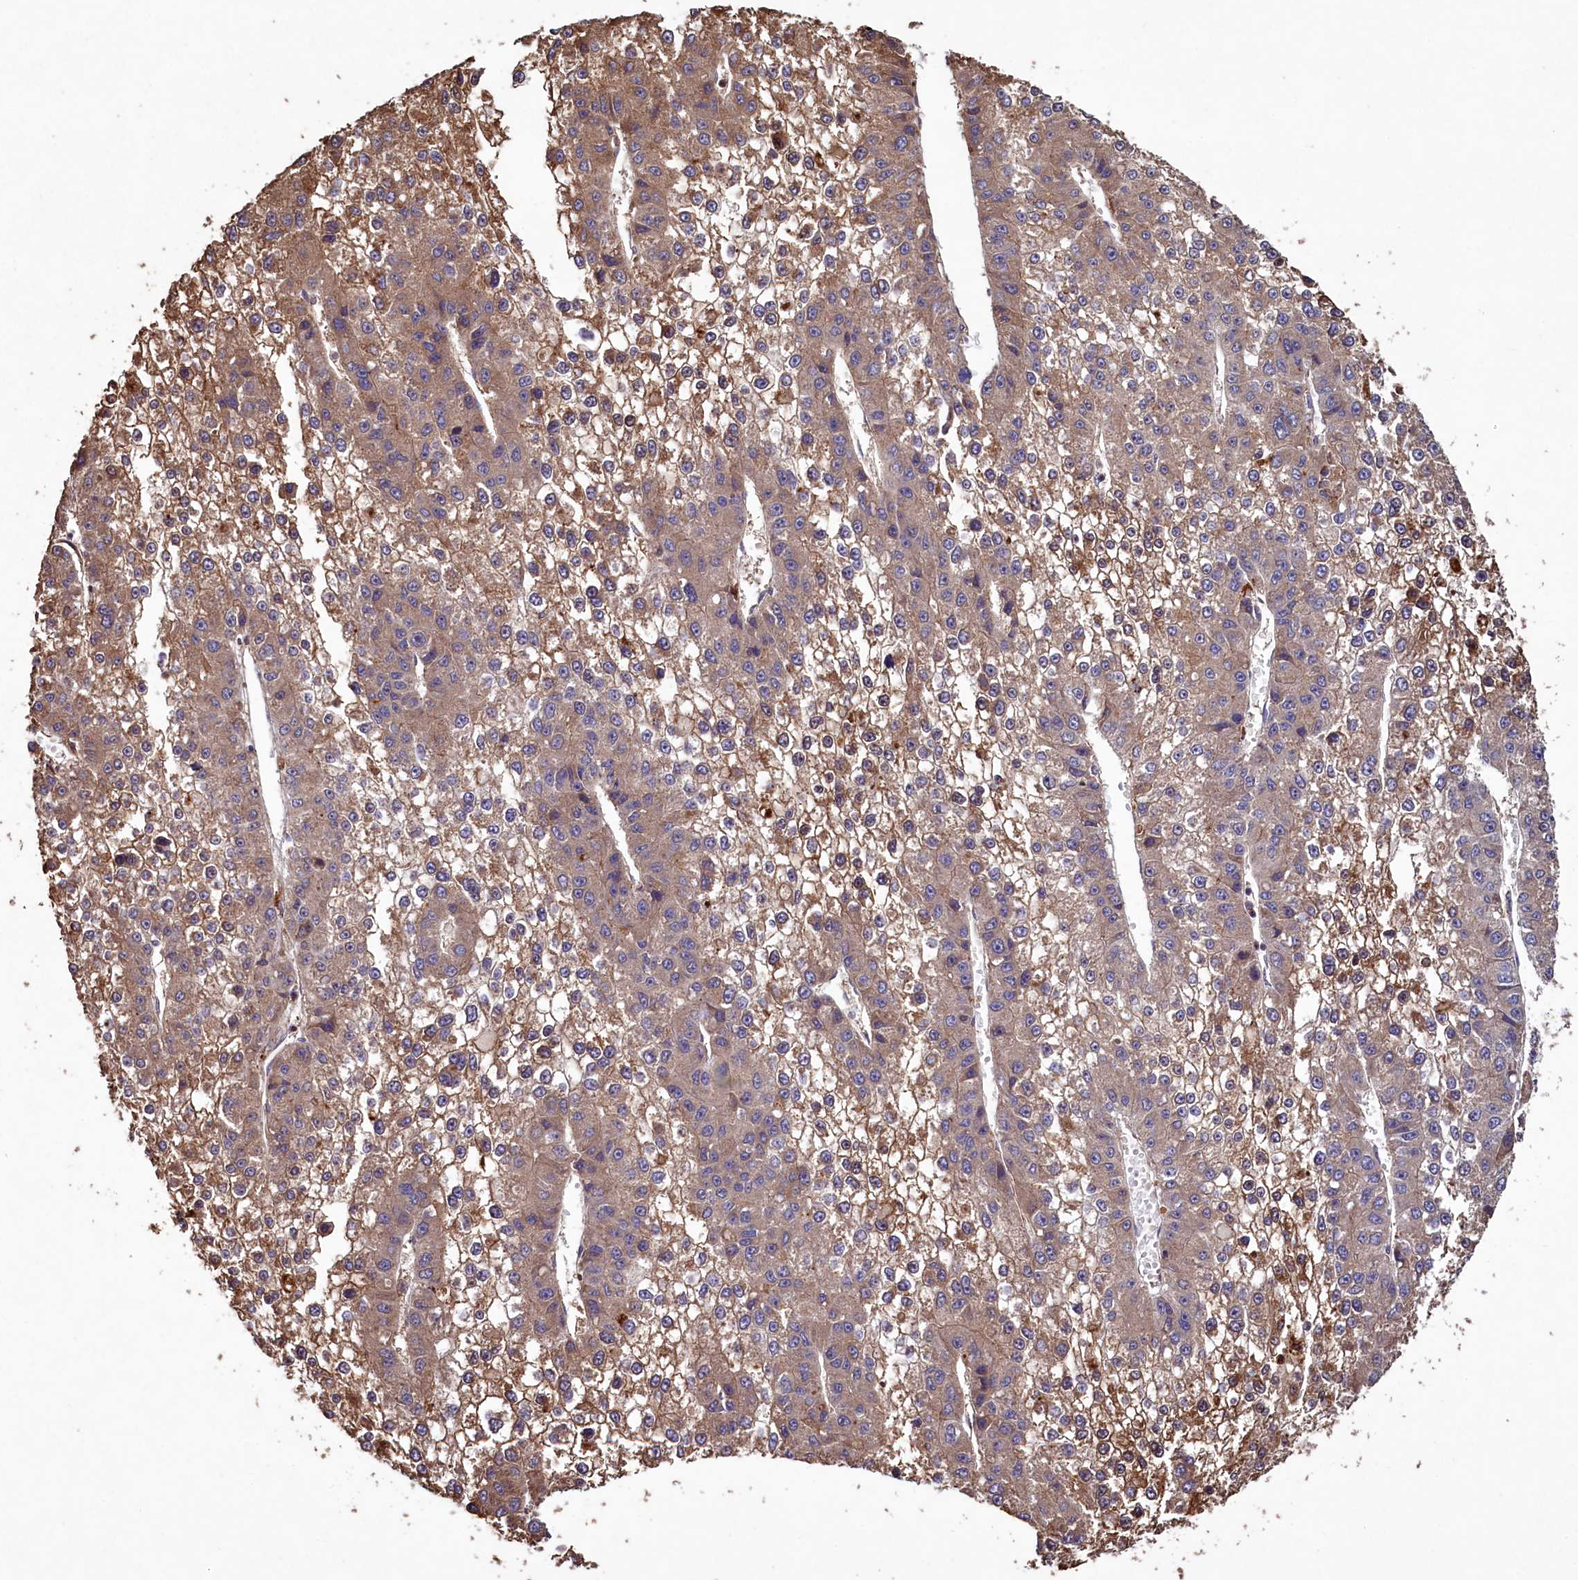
{"staining": {"intensity": "weak", "quantity": ">75%", "location": "cytoplasmic/membranous"}, "tissue": "liver cancer", "cell_type": "Tumor cells", "image_type": "cancer", "snomed": [{"axis": "morphology", "description": "Carcinoma, Hepatocellular, NOS"}, {"axis": "topography", "description": "Liver"}], "caption": "Tumor cells display low levels of weak cytoplasmic/membranous expression in approximately >75% of cells in hepatocellular carcinoma (liver).", "gene": "TMEM98", "patient": {"sex": "female", "age": 73}}